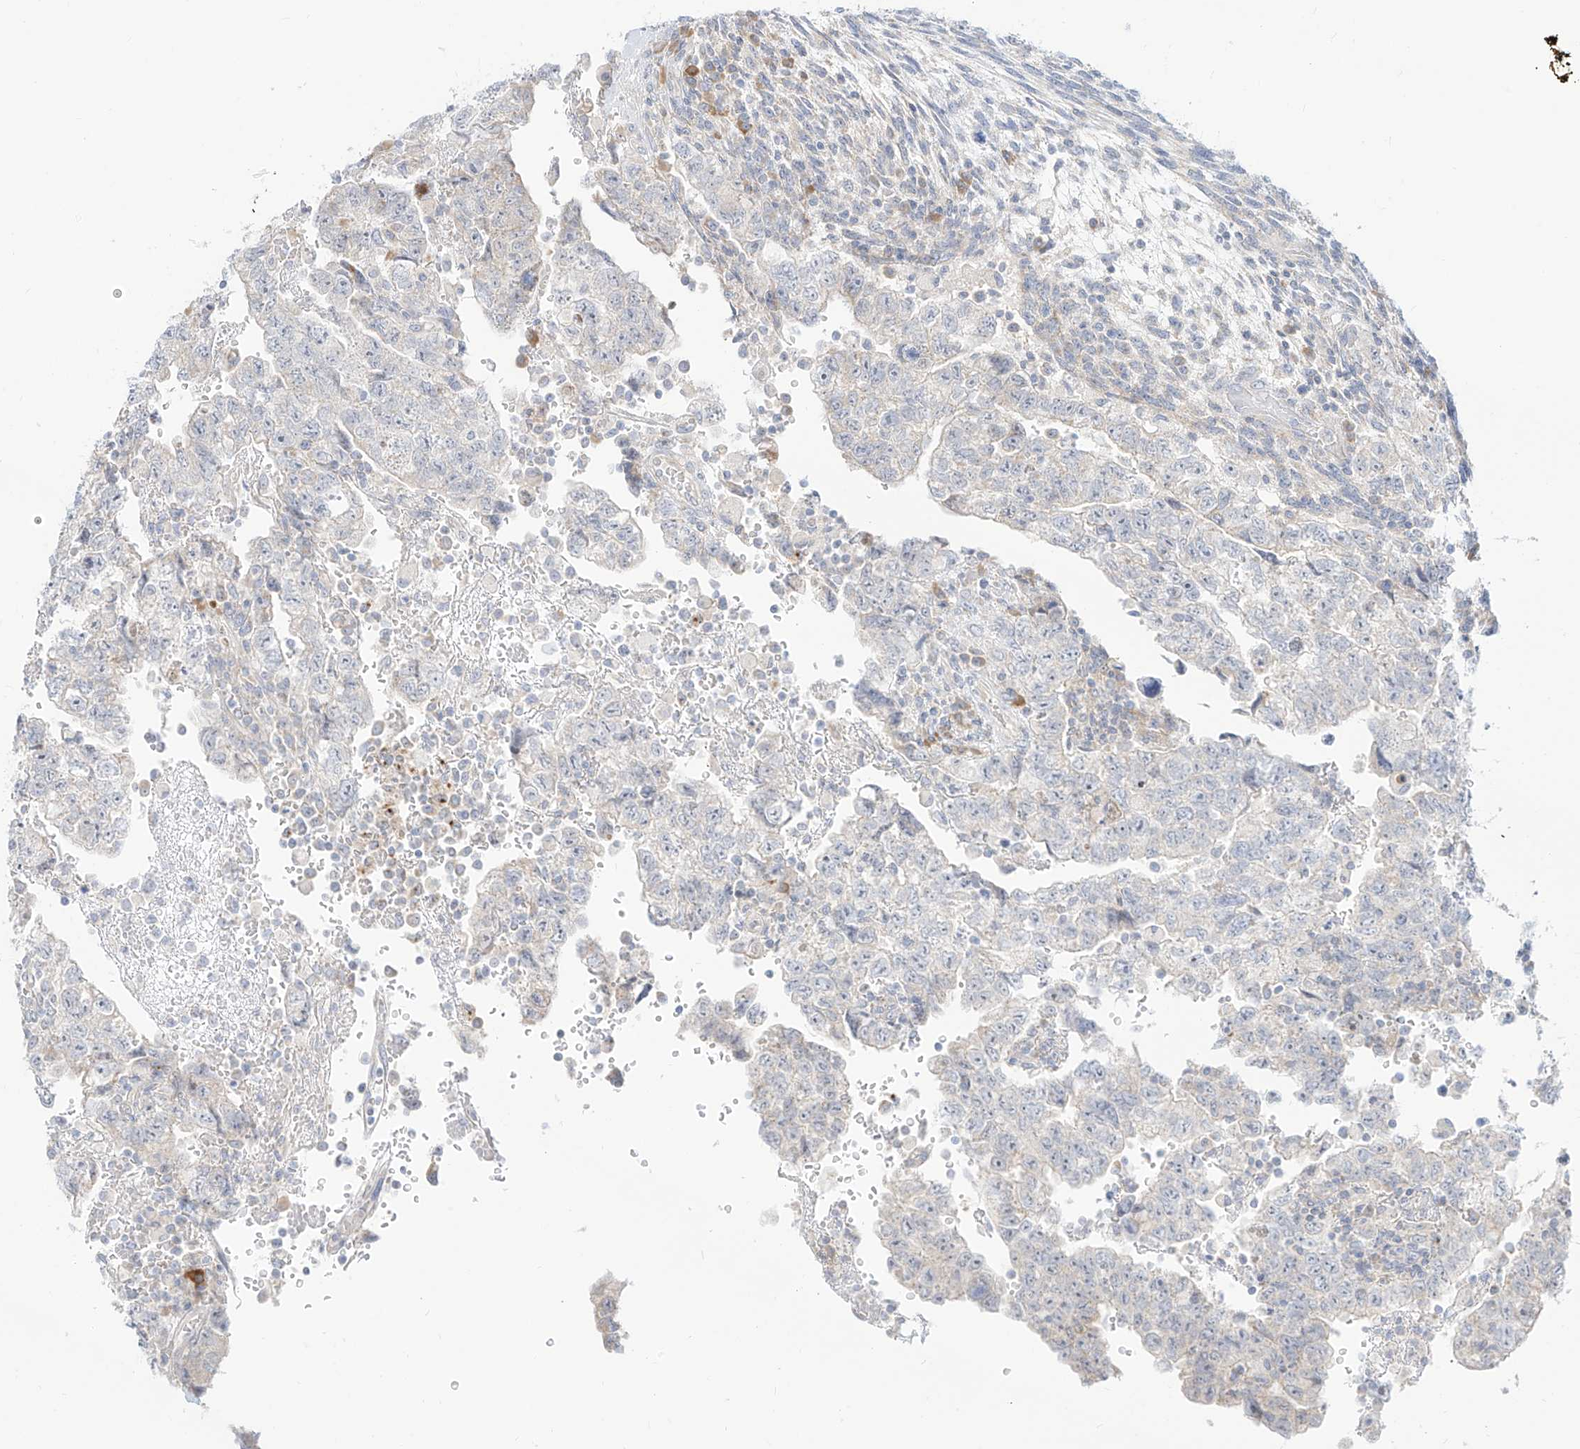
{"staining": {"intensity": "negative", "quantity": "none", "location": "none"}, "tissue": "testis cancer", "cell_type": "Tumor cells", "image_type": "cancer", "snomed": [{"axis": "morphology", "description": "Normal tissue, NOS"}, {"axis": "morphology", "description": "Carcinoma, Embryonal, NOS"}, {"axis": "topography", "description": "Testis"}], "caption": "Tumor cells are negative for protein expression in human testis embryonal carcinoma.", "gene": "SYTL3", "patient": {"sex": "male", "age": 36}}